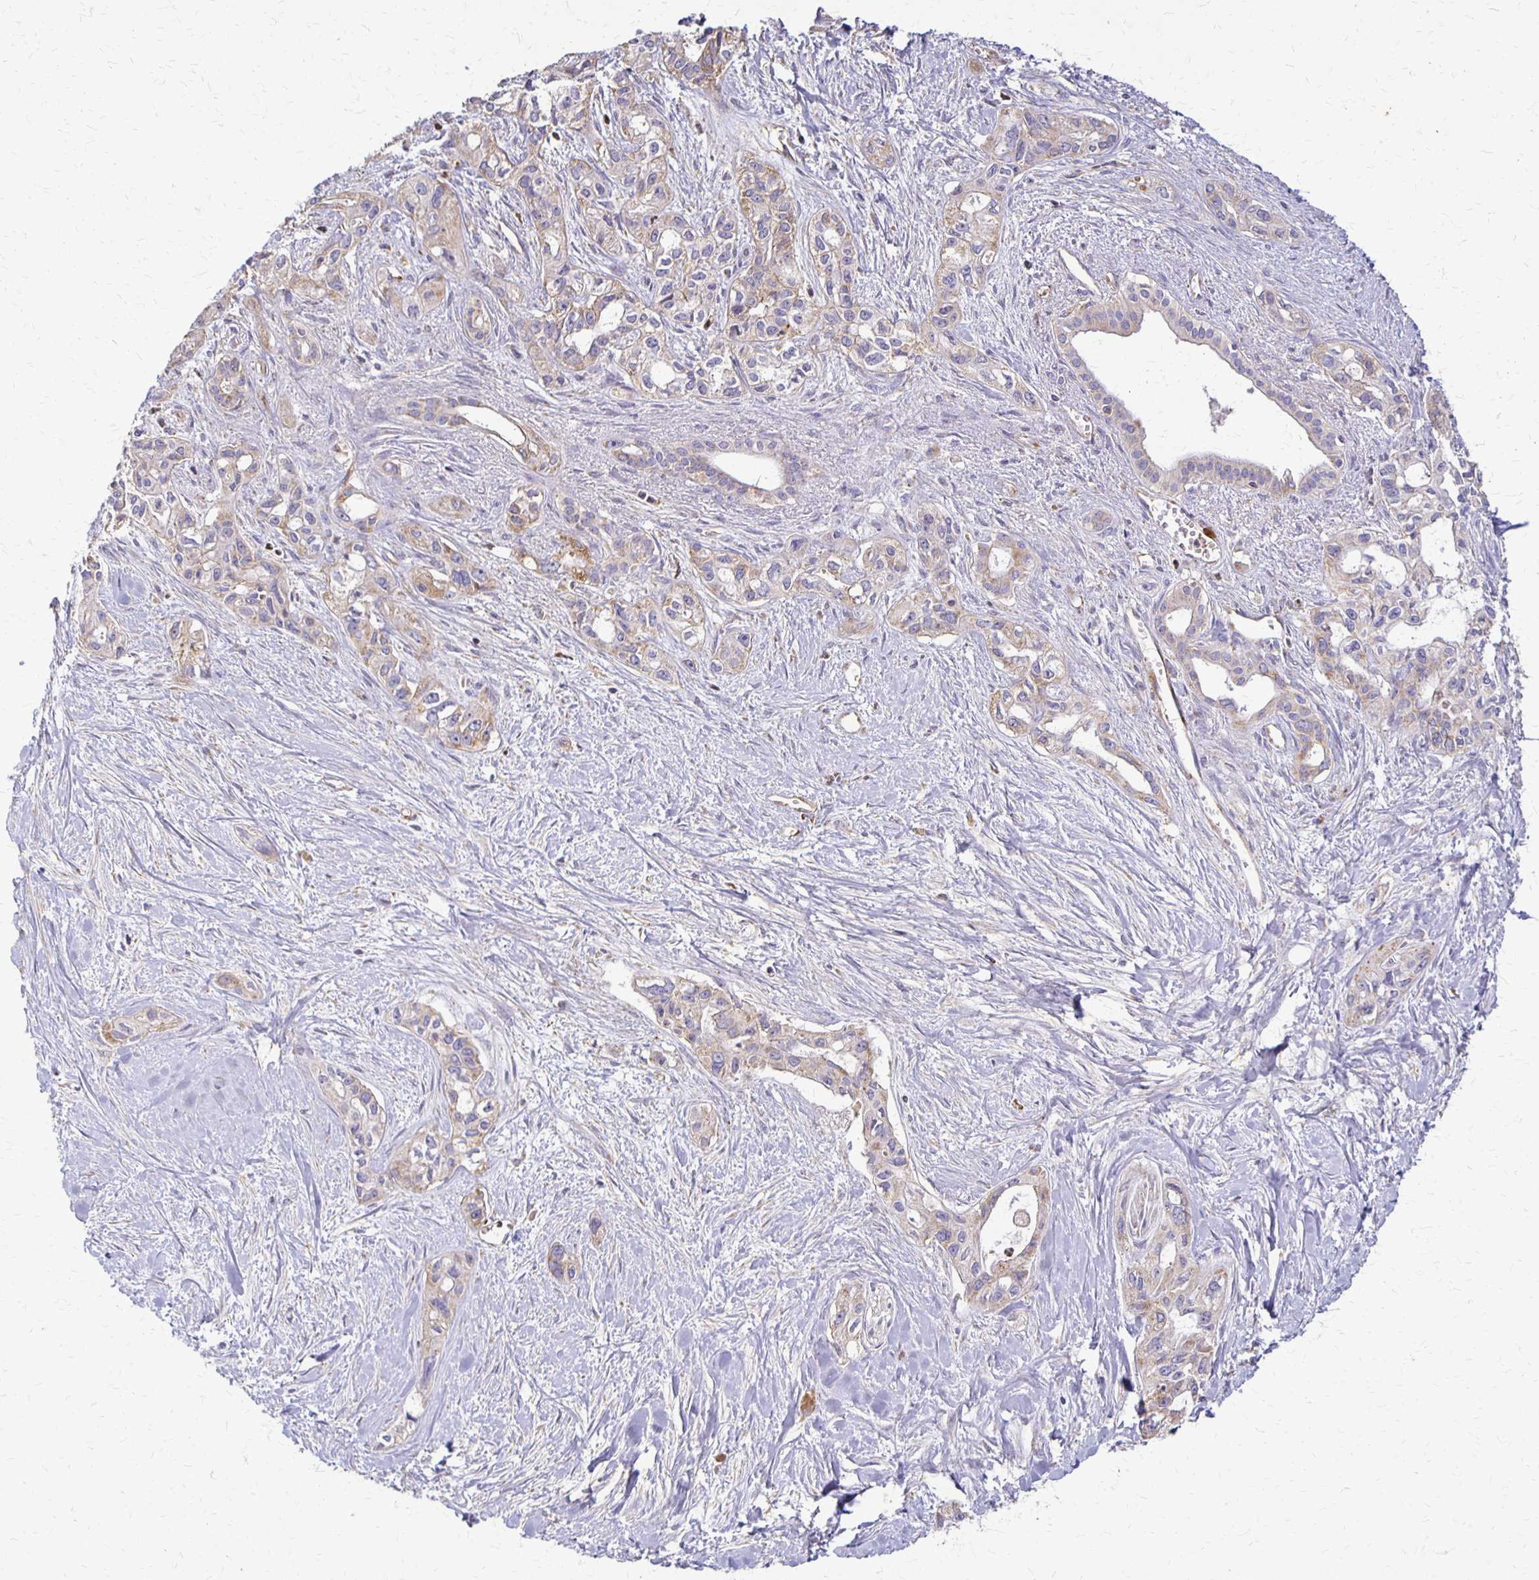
{"staining": {"intensity": "weak", "quantity": "25%-75%", "location": "cytoplasmic/membranous"}, "tissue": "pancreatic cancer", "cell_type": "Tumor cells", "image_type": "cancer", "snomed": [{"axis": "morphology", "description": "Adenocarcinoma, NOS"}, {"axis": "topography", "description": "Pancreas"}], "caption": "Weak cytoplasmic/membranous protein expression is identified in approximately 25%-75% of tumor cells in pancreatic cancer.", "gene": "EIF4EBP2", "patient": {"sex": "female", "age": 50}}